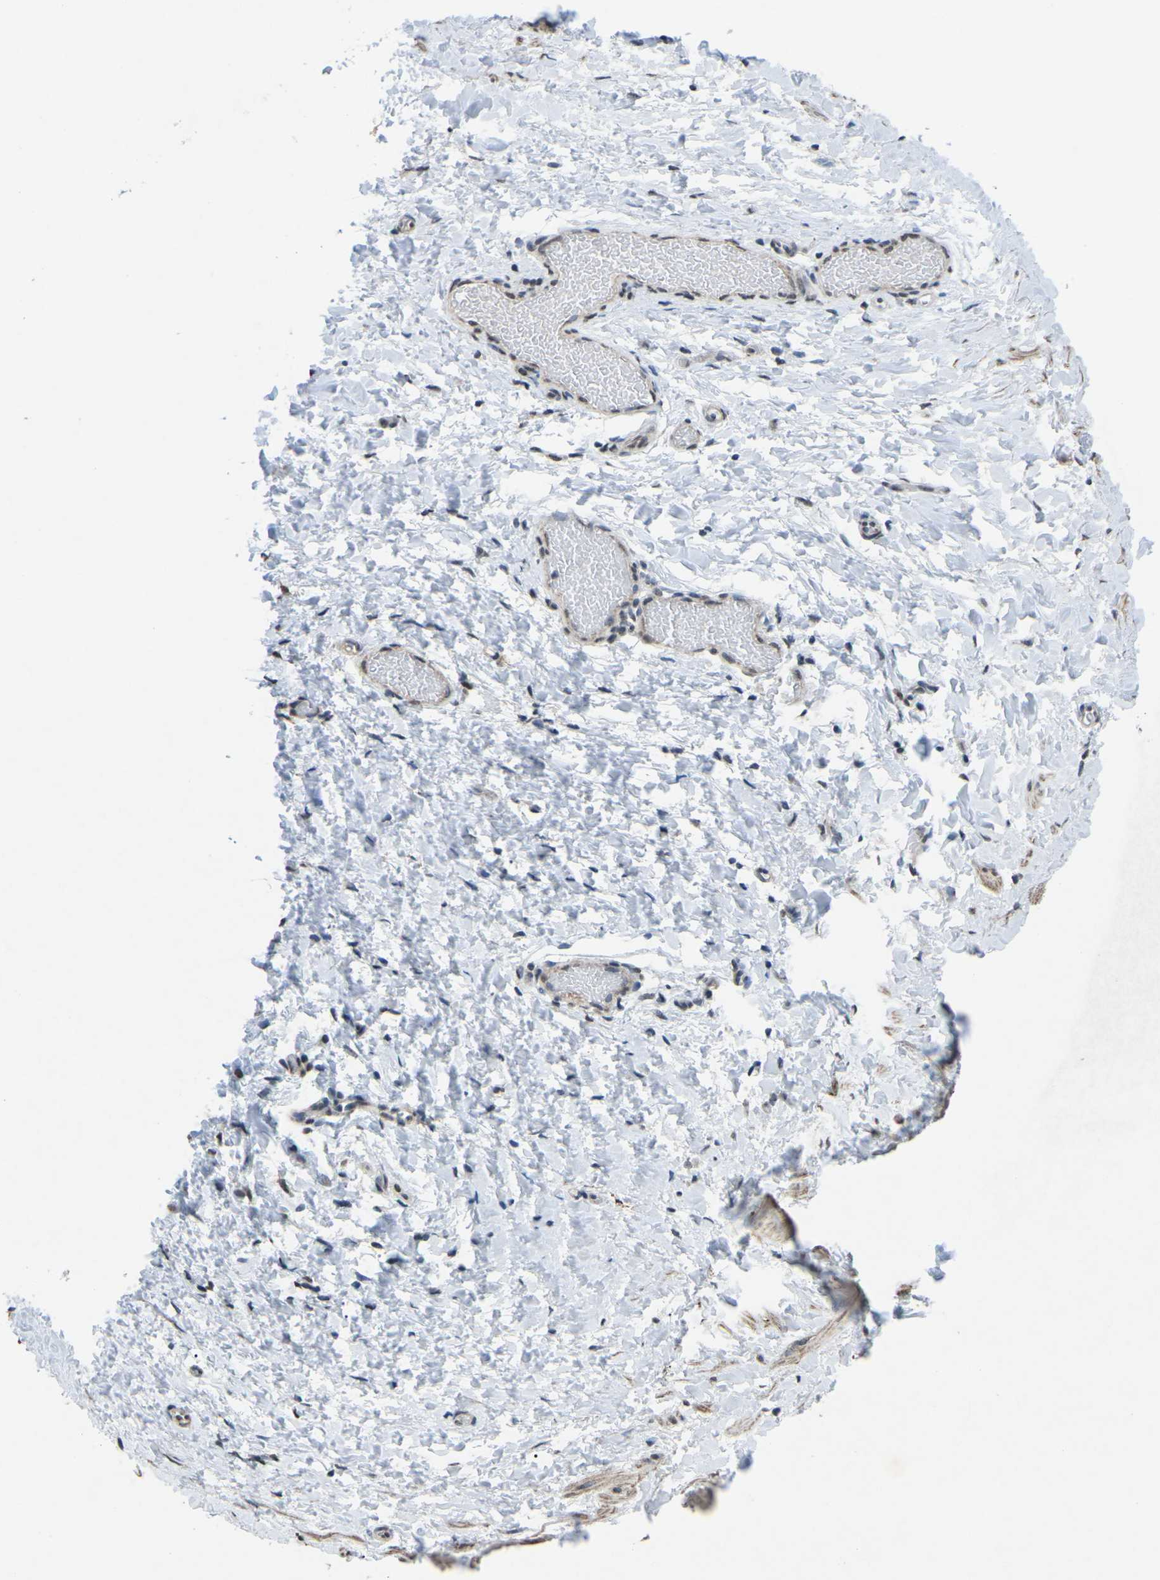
{"staining": {"intensity": "weak", "quantity": "<25%", "location": "cytoplasmic/membranous"}, "tissue": "smooth muscle", "cell_type": "Smooth muscle cells", "image_type": "normal", "snomed": [{"axis": "morphology", "description": "Normal tissue, NOS"}, {"axis": "topography", "description": "Smooth muscle"}], "caption": "Photomicrograph shows no protein expression in smooth muscle cells of normal smooth muscle.", "gene": "TFR2", "patient": {"sex": "male", "age": 16}}